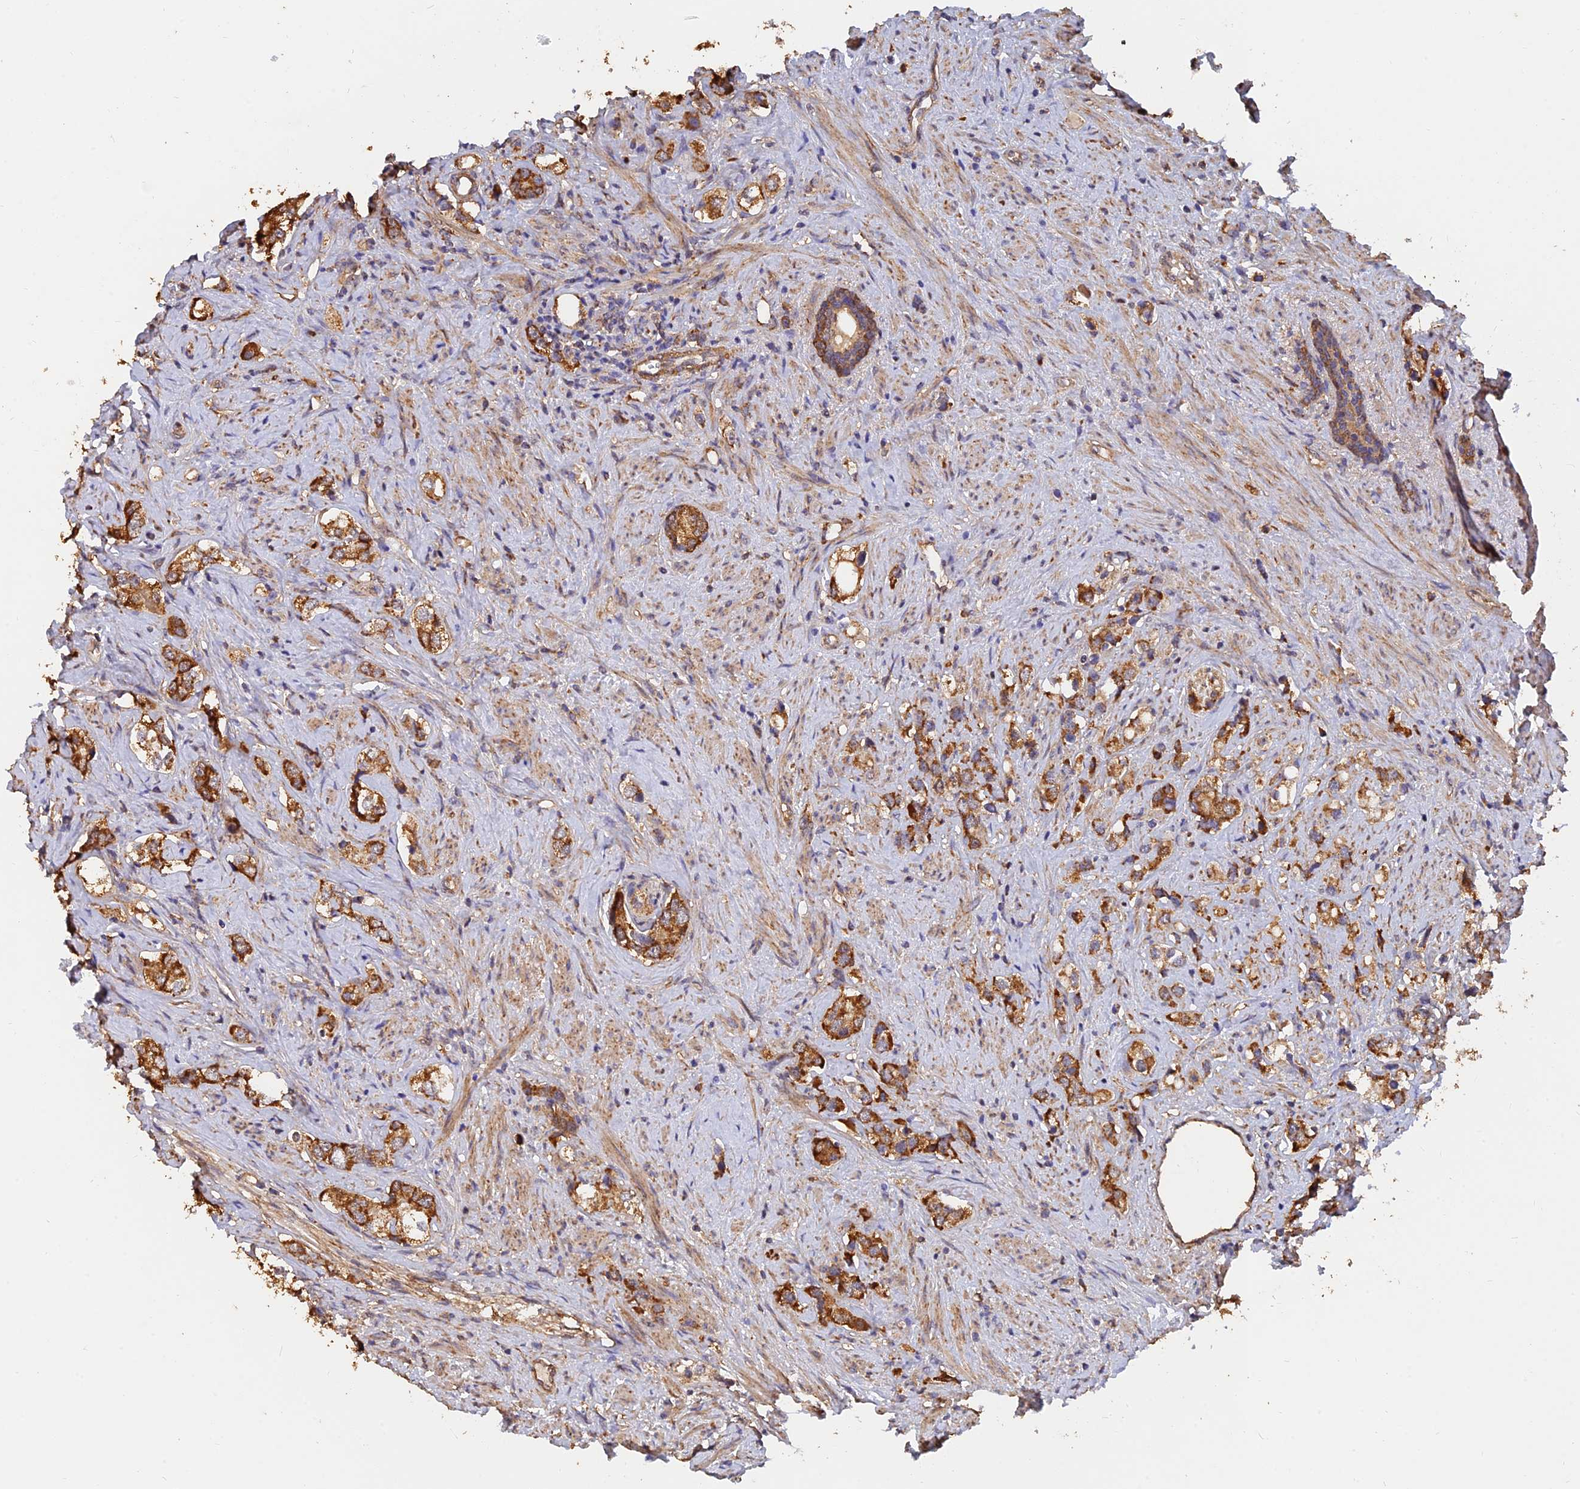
{"staining": {"intensity": "moderate", "quantity": ">75%", "location": "cytoplasmic/membranous"}, "tissue": "prostate cancer", "cell_type": "Tumor cells", "image_type": "cancer", "snomed": [{"axis": "morphology", "description": "Adenocarcinoma, High grade"}, {"axis": "topography", "description": "Prostate"}], "caption": "Tumor cells show medium levels of moderate cytoplasmic/membranous positivity in about >75% of cells in human prostate cancer (adenocarcinoma (high-grade)). The staining was performed using DAB (3,3'-diaminobenzidine) to visualize the protein expression in brown, while the nuclei were stained in blue with hematoxylin (Magnification: 20x).", "gene": "SLC38A11", "patient": {"sex": "male", "age": 63}}